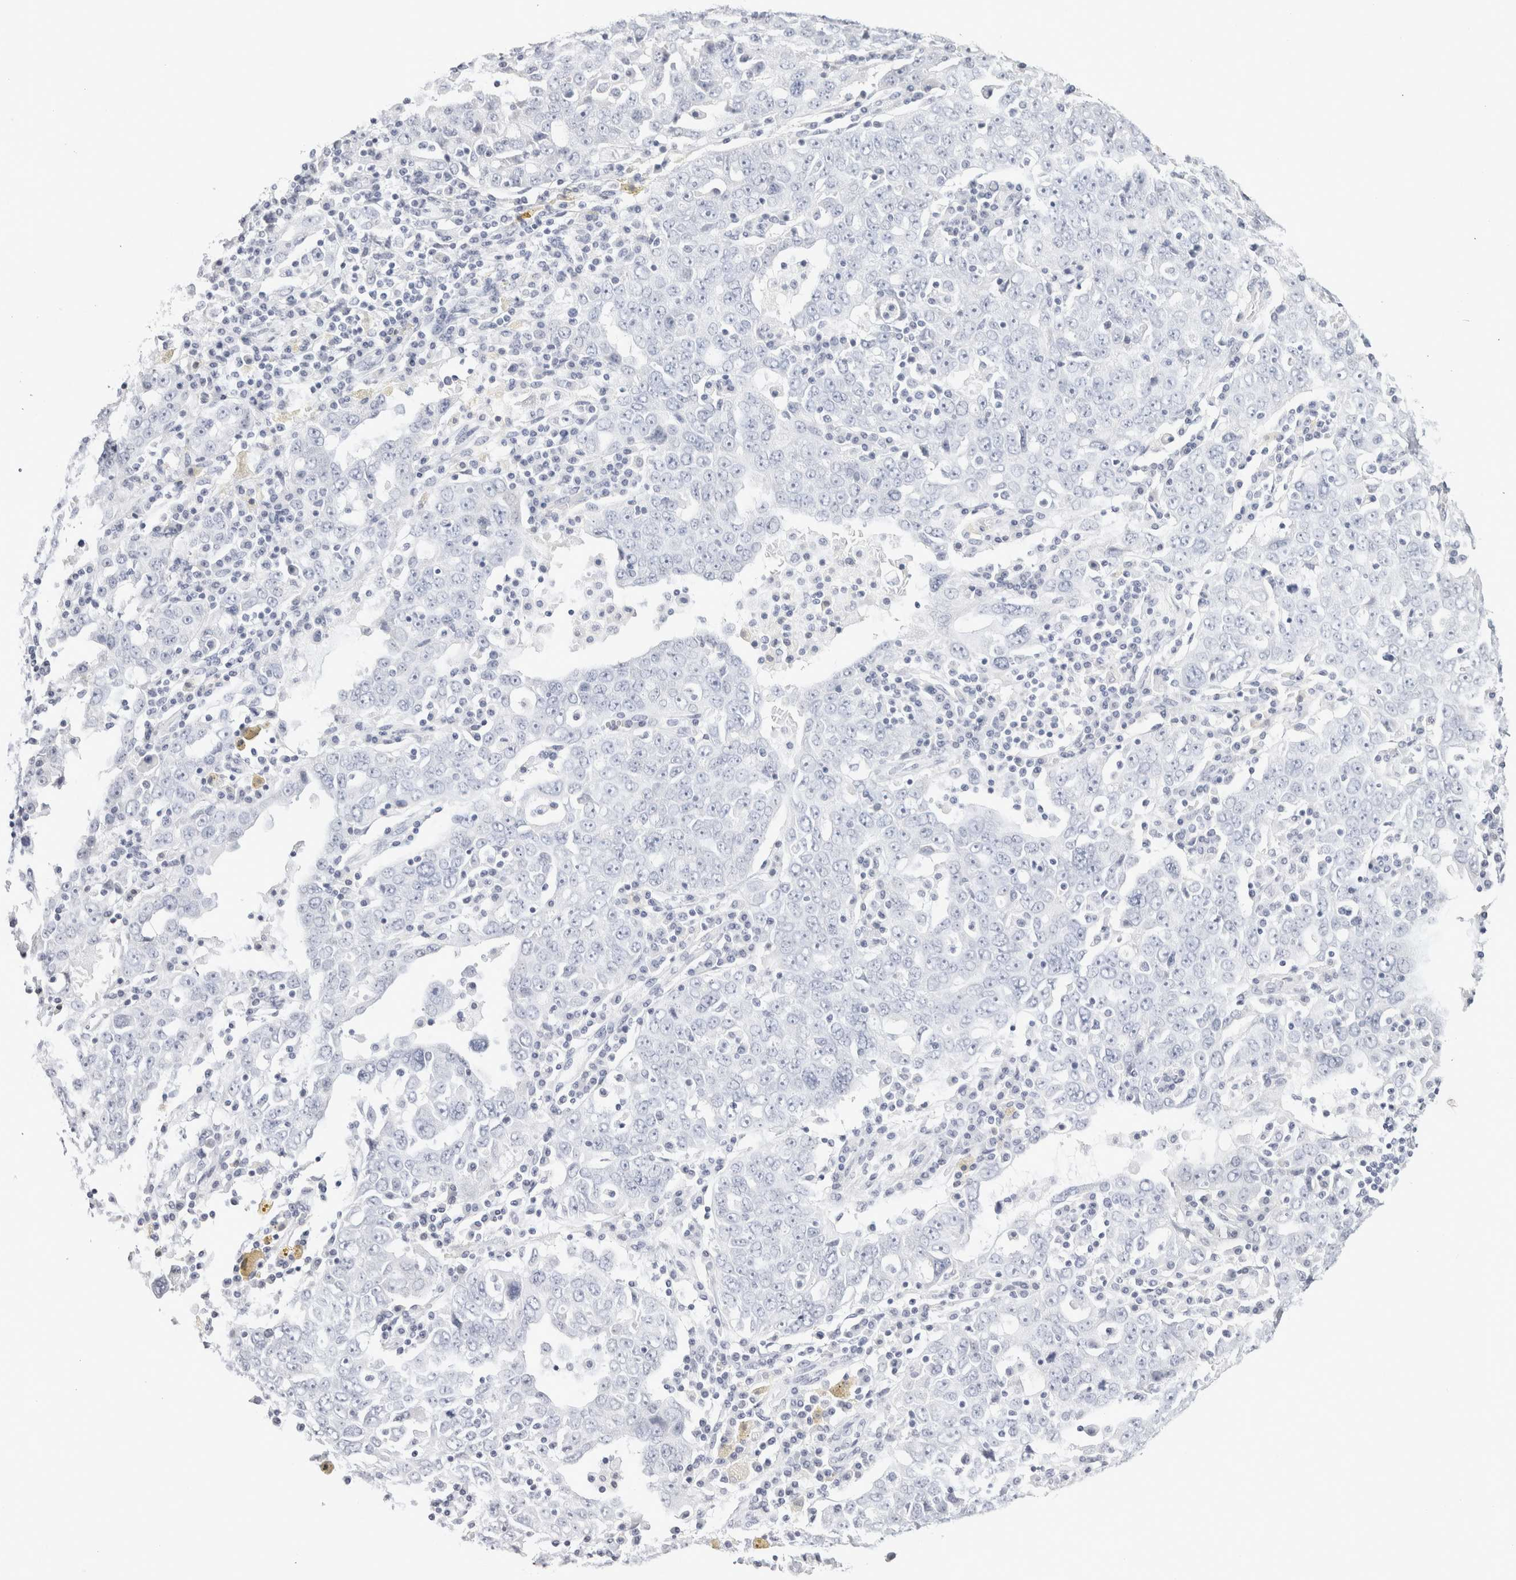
{"staining": {"intensity": "negative", "quantity": "none", "location": "none"}, "tissue": "ovarian cancer", "cell_type": "Tumor cells", "image_type": "cancer", "snomed": [{"axis": "morphology", "description": "Carcinoma, endometroid"}, {"axis": "topography", "description": "Ovary"}], "caption": "Immunohistochemical staining of ovarian cancer (endometroid carcinoma) demonstrates no significant positivity in tumor cells.", "gene": "GARIN1A", "patient": {"sex": "female", "age": 62}}